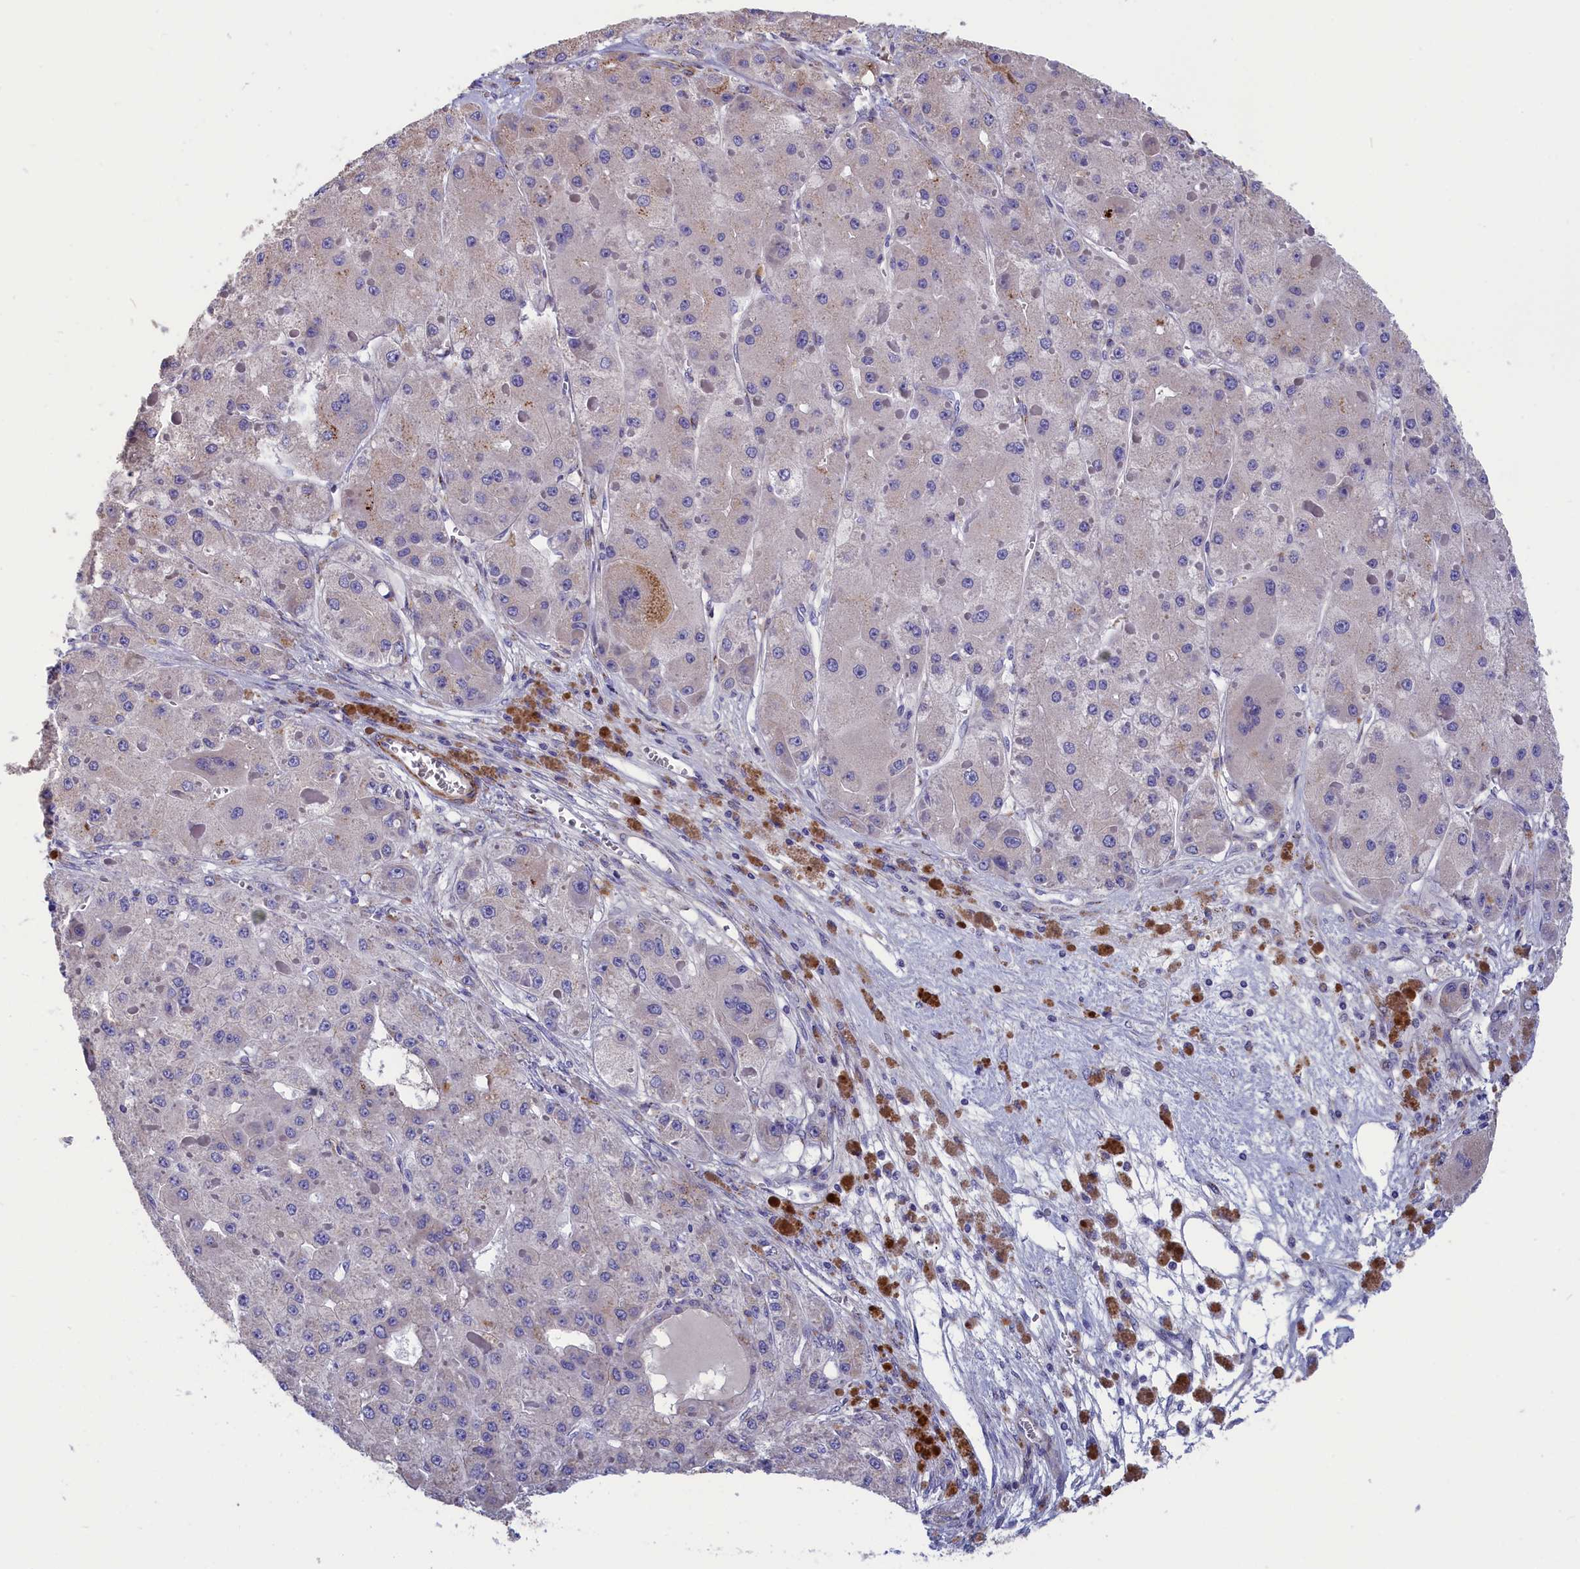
{"staining": {"intensity": "weak", "quantity": "<25%", "location": "cytoplasmic/membranous"}, "tissue": "liver cancer", "cell_type": "Tumor cells", "image_type": "cancer", "snomed": [{"axis": "morphology", "description": "Carcinoma, Hepatocellular, NOS"}, {"axis": "topography", "description": "Liver"}], "caption": "Liver cancer (hepatocellular carcinoma) was stained to show a protein in brown. There is no significant positivity in tumor cells.", "gene": "TUBGCP4", "patient": {"sex": "female", "age": 73}}